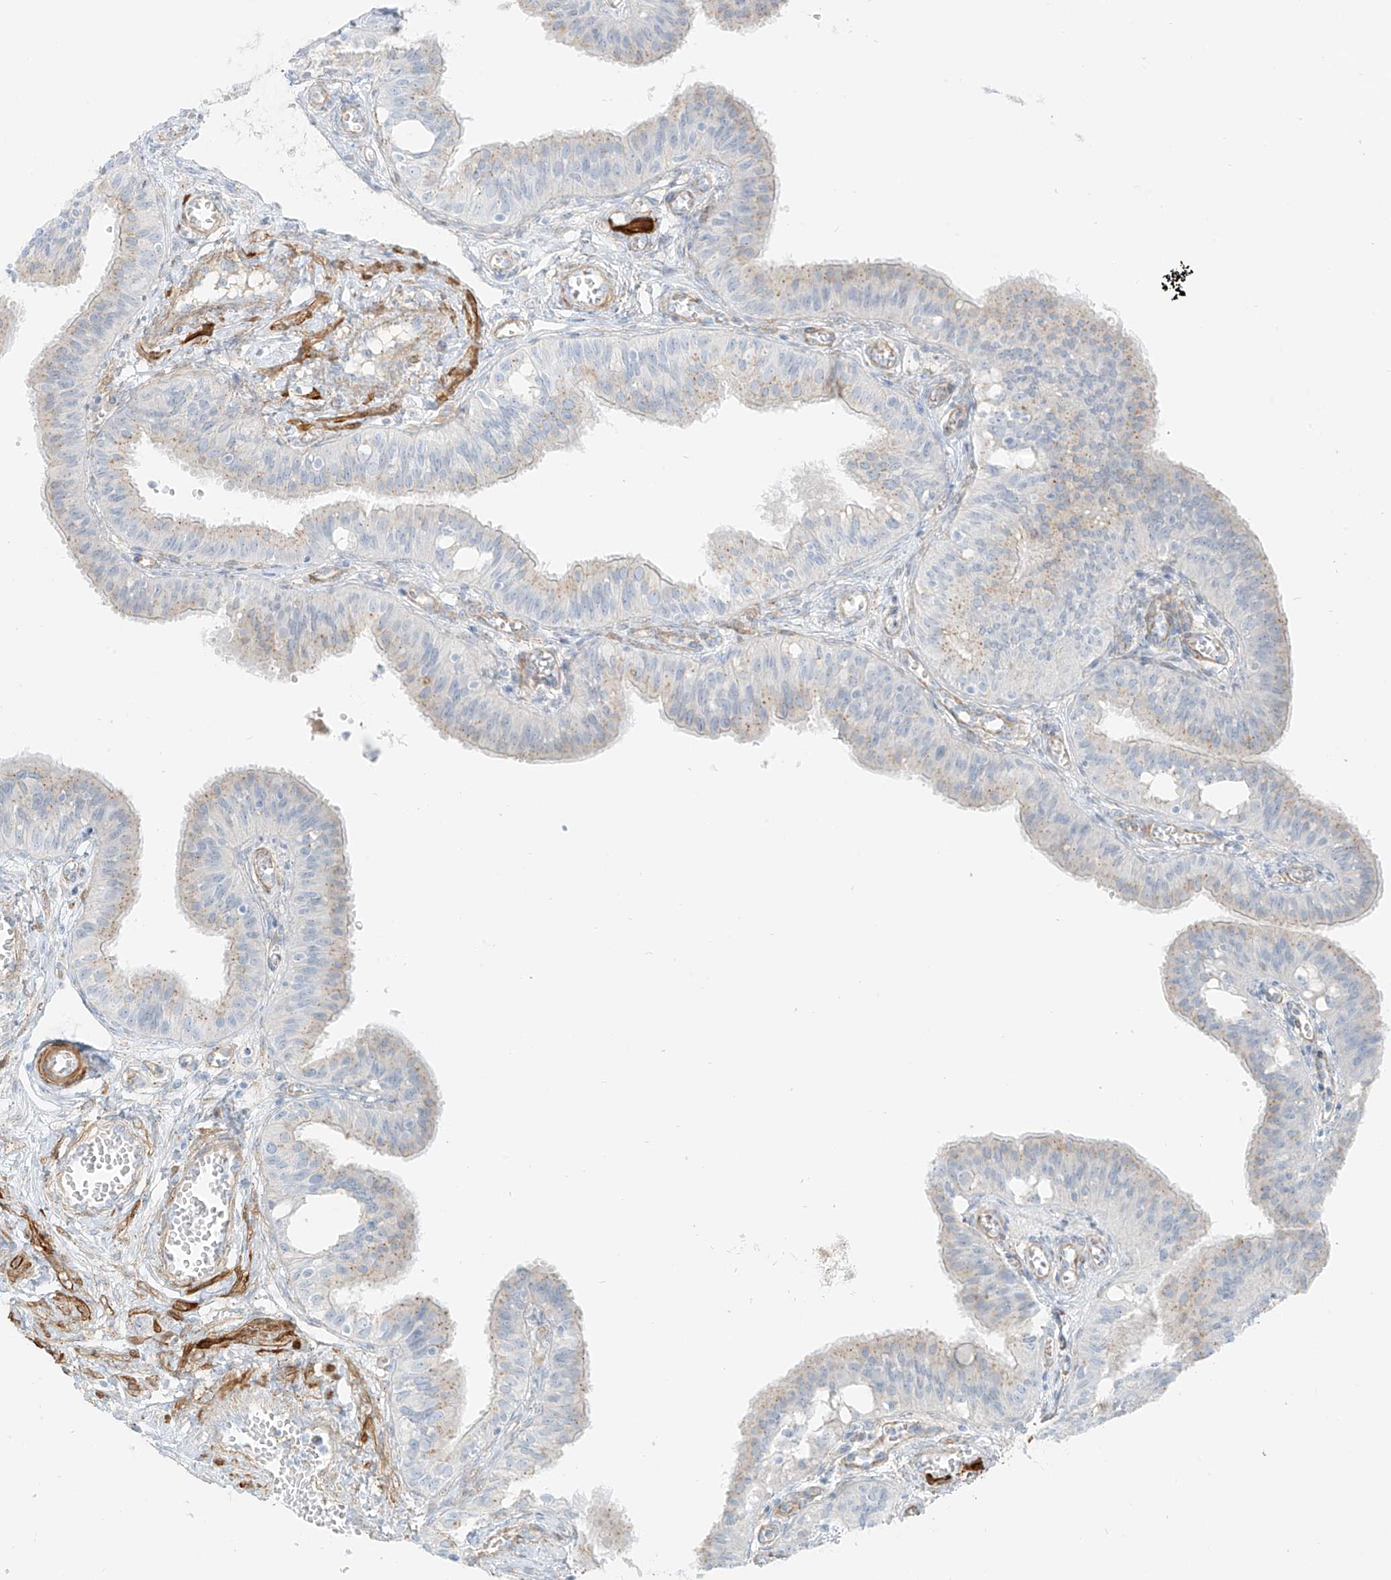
{"staining": {"intensity": "negative", "quantity": "none", "location": "none"}, "tissue": "fallopian tube", "cell_type": "Glandular cells", "image_type": "normal", "snomed": [{"axis": "morphology", "description": "Normal tissue, NOS"}, {"axis": "topography", "description": "Fallopian tube"}, {"axis": "topography", "description": "Ovary"}], "caption": "The image exhibits no significant staining in glandular cells of fallopian tube. (Brightfield microscopy of DAB (3,3'-diaminobenzidine) immunohistochemistry at high magnification).", "gene": "SMCP", "patient": {"sex": "female", "age": 42}}